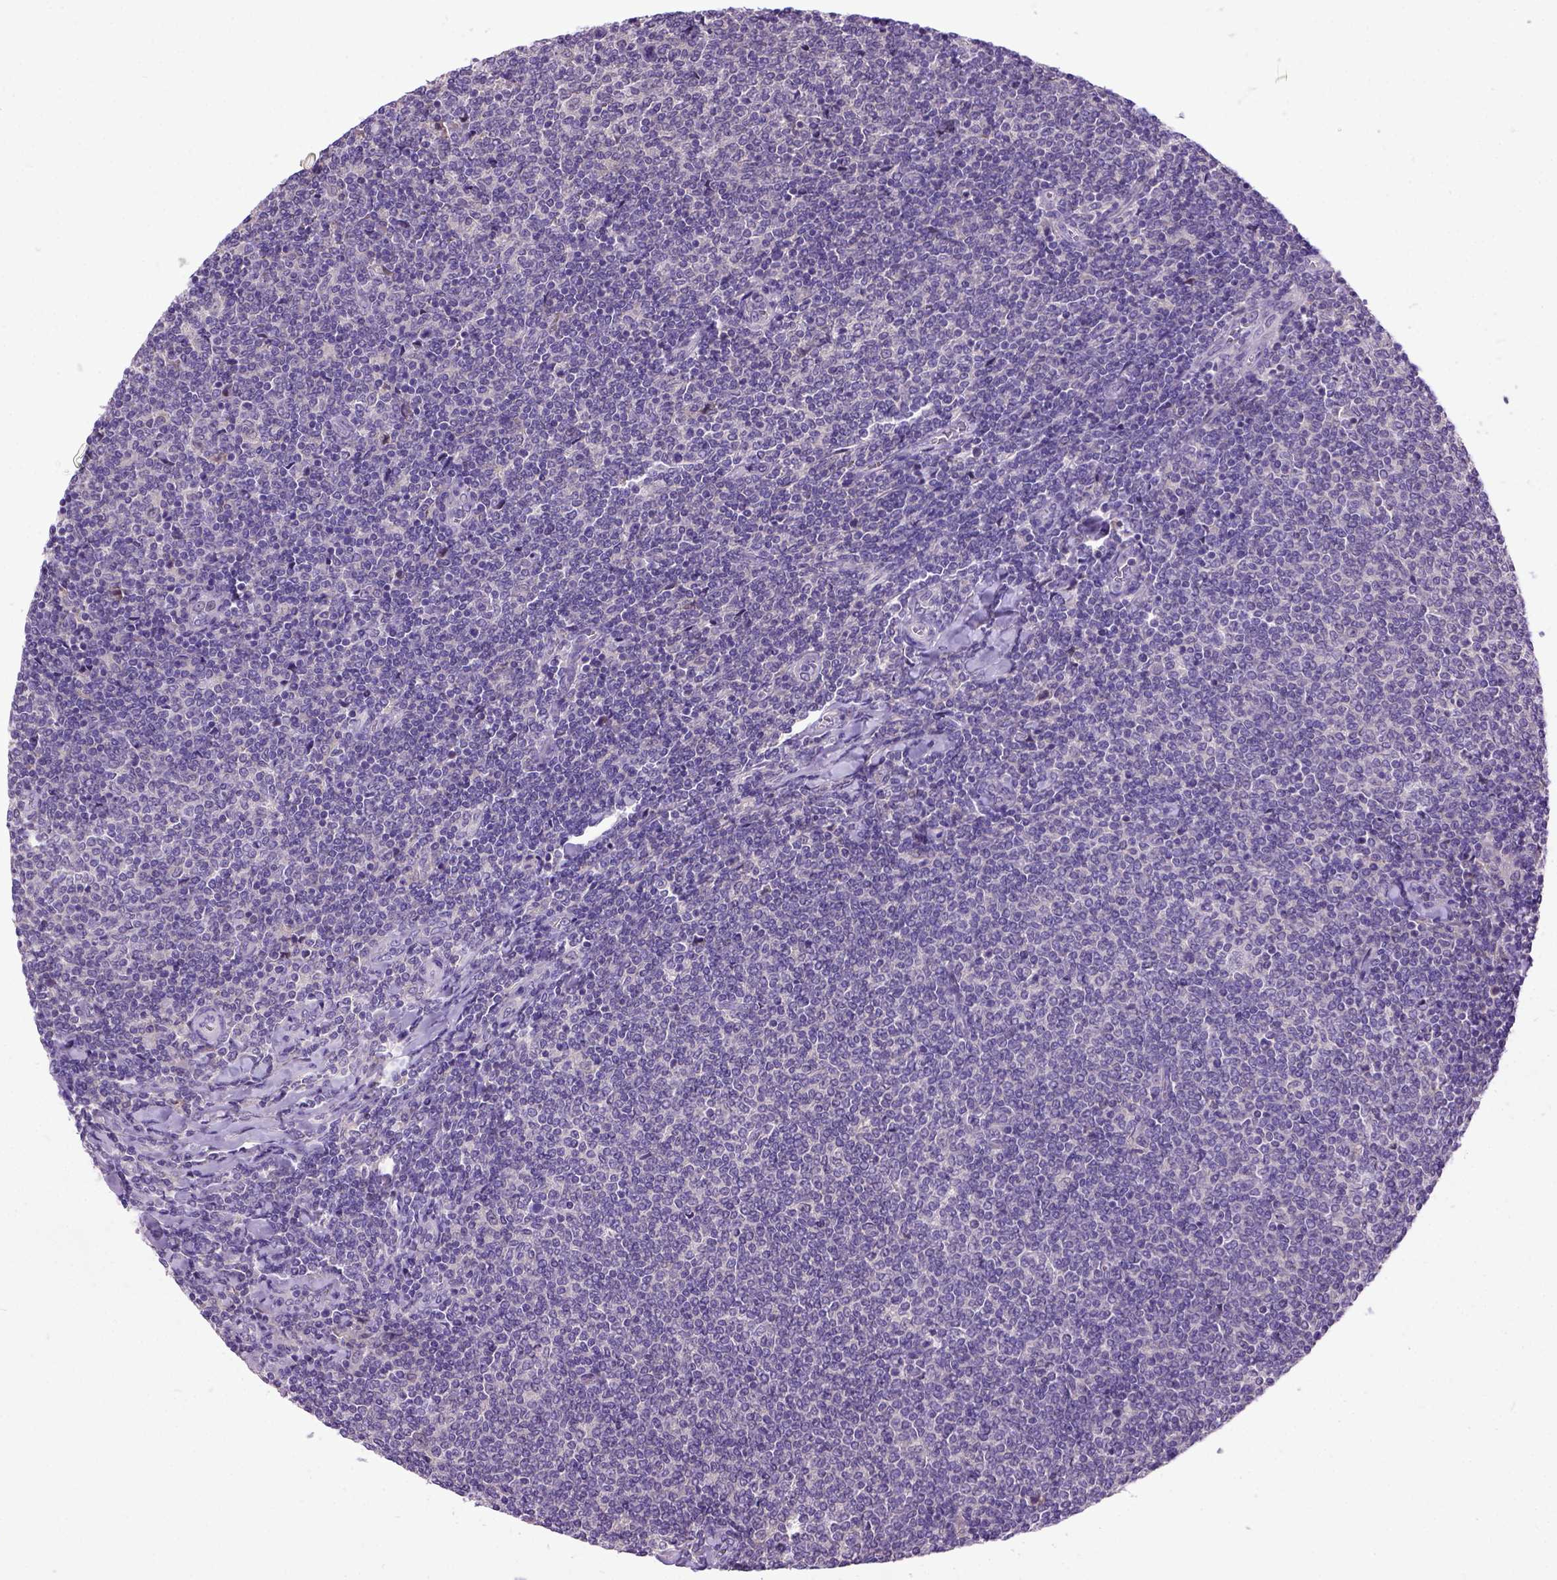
{"staining": {"intensity": "negative", "quantity": "none", "location": "none"}, "tissue": "lymphoma", "cell_type": "Tumor cells", "image_type": "cancer", "snomed": [{"axis": "morphology", "description": "Malignant lymphoma, non-Hodgkin's type, Low grade"}, {"axis": "topography", "description": "Lymph node"}], "caption": "A photomicrograph of lymphoma stained for a protein exhibits no brown staining in tumor cells.", "gene": "NEK5", "patient": {"sex": "male", "age": 52}}